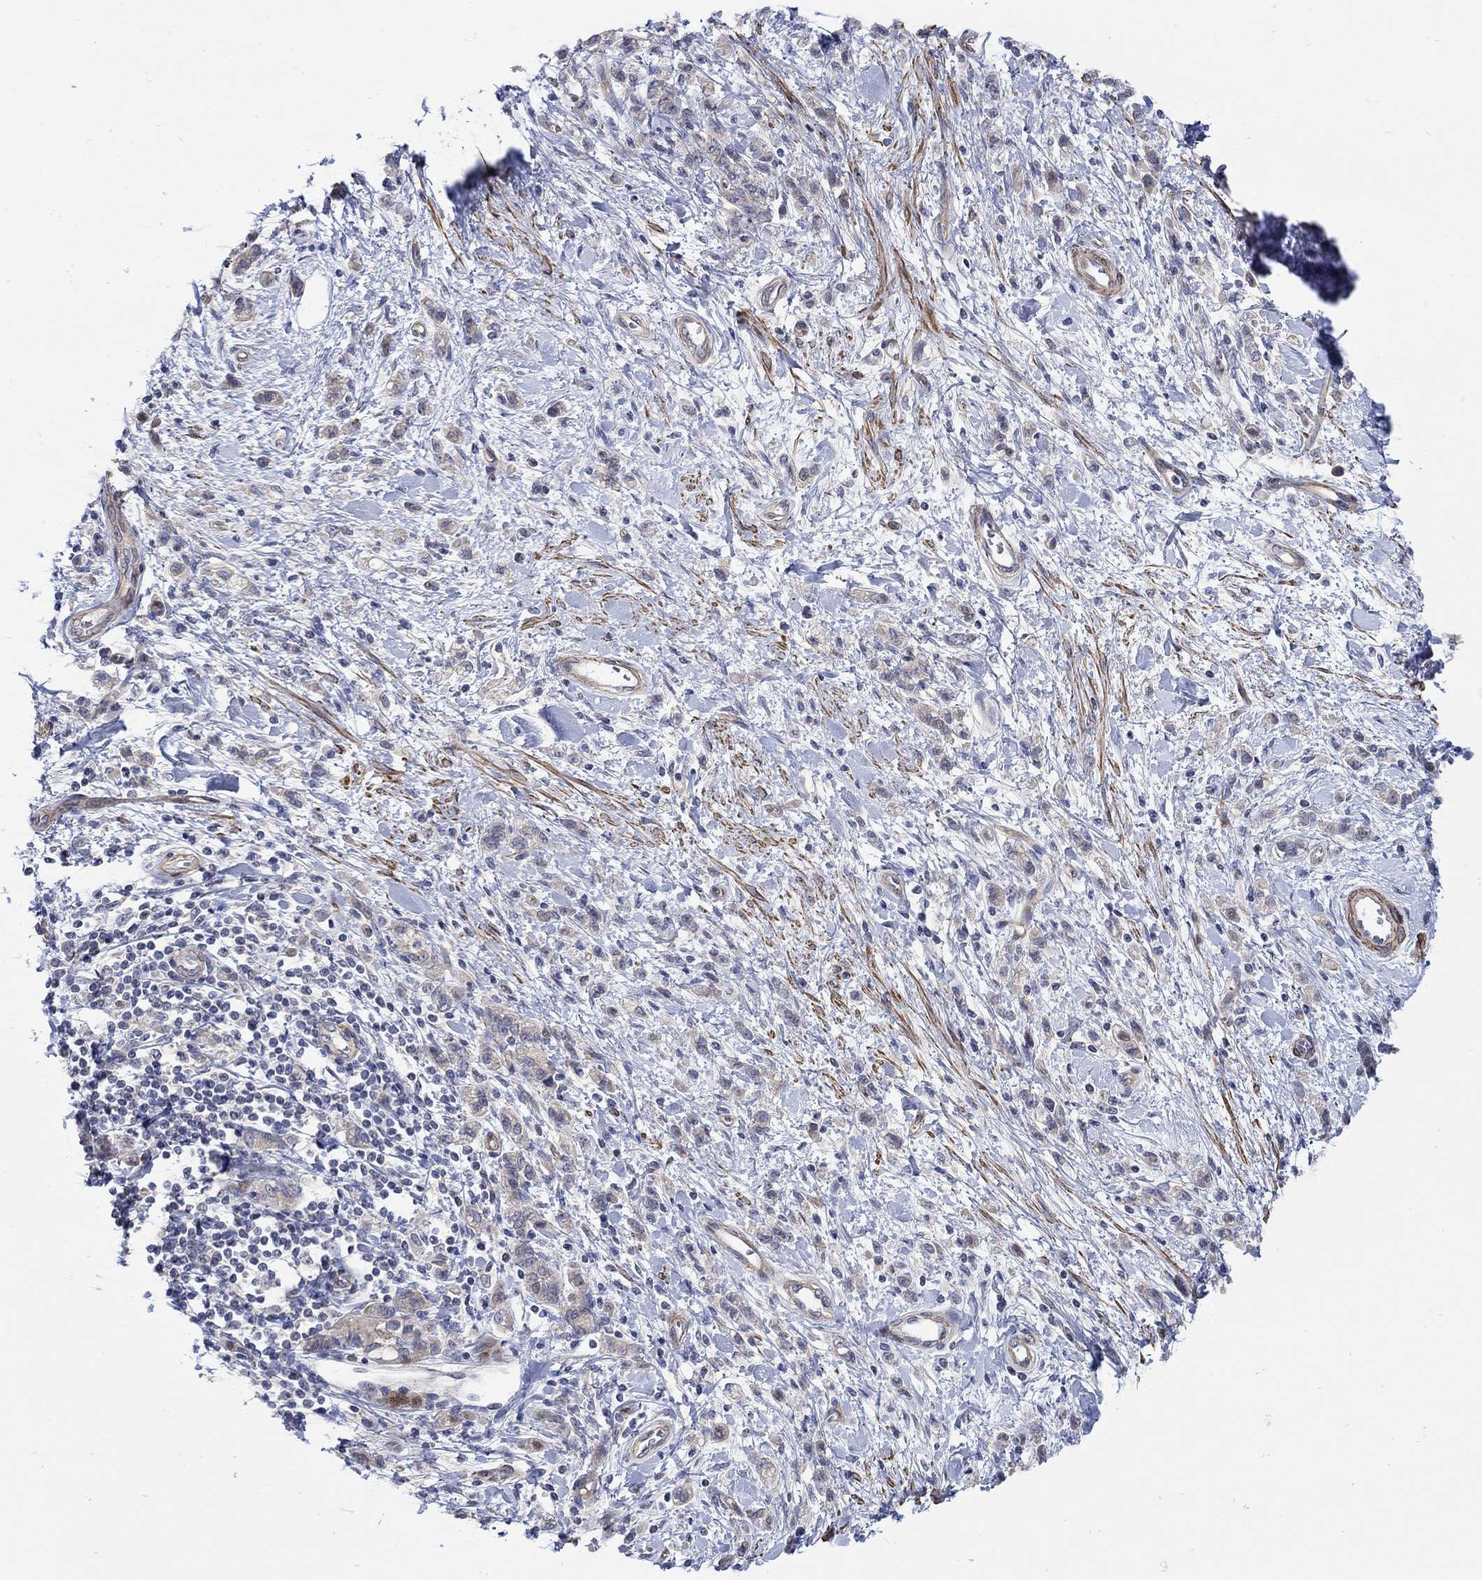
{"staining": {"intensity": "weak", "quantity": "<25%", "location": "cytoplasmic/membranous"}, "tissue": "stomach cancer", "cell_type": "Tumor cells", "image_type": "cancer", "snomed": [{"axis": "morphology", "description": "Adenocarcinoma, NOS"}, {"axis": "topography", "description": "Stomach"}], "caption": "Immunohistochemistry micrograph of neoplastic tissue: stomach cancer stained with DAB (3,3'-diaminobenzidine) displays no significant protein staining in tumor cells.", "gene": "SCN7A", "patient": {"sex": "male", "age": 77}}